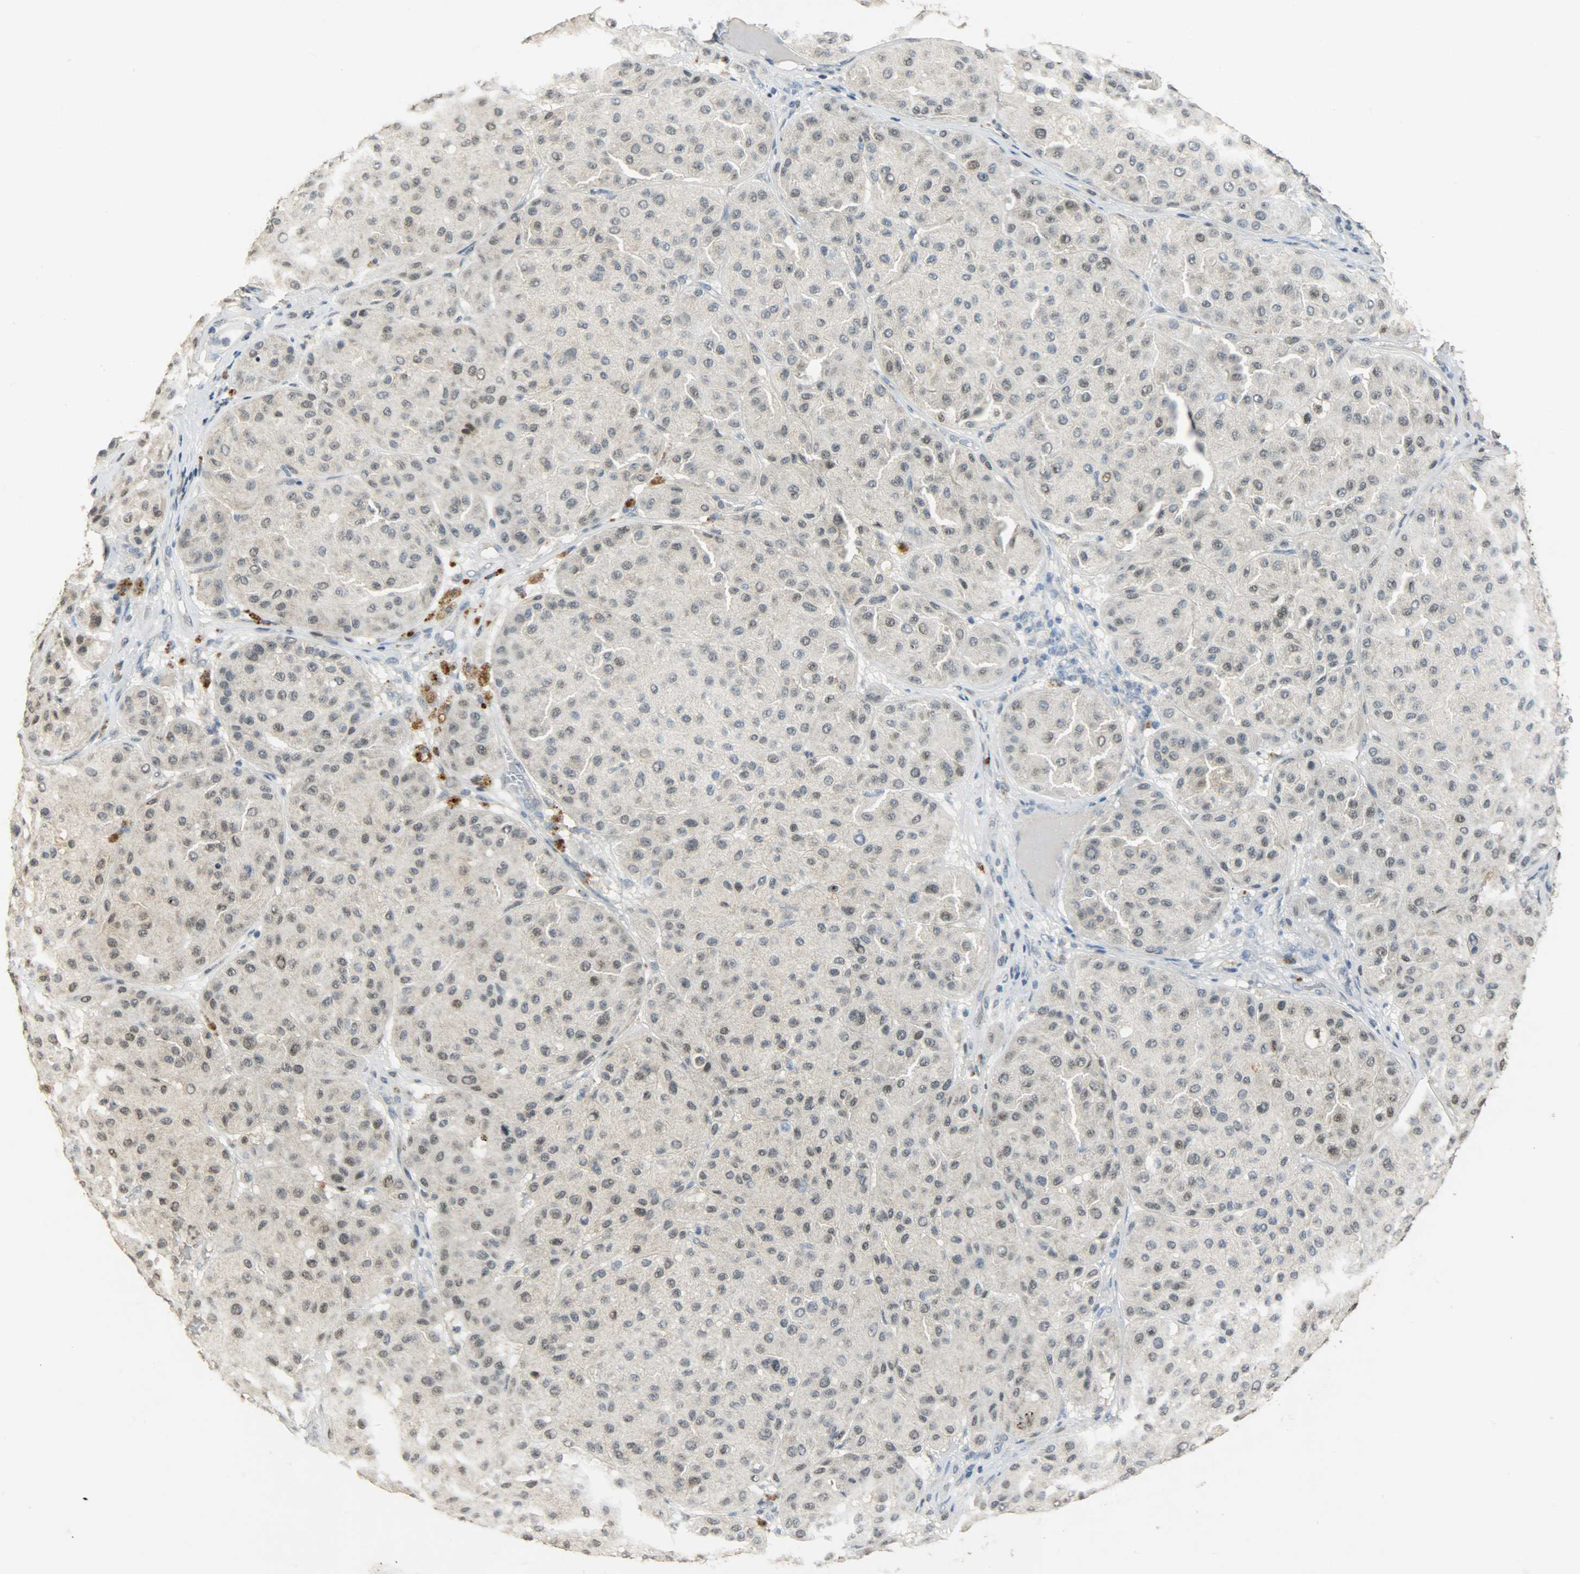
{"staining": {"intensity": "weak", "quantity": "25%-75%", "location": "nuclear"}, "tissue": "melanoma", "cell_type": "Tumor cells", "image_type": "cancer", "snomed": [{"axis": "morphology", "description": "Normal tissue, NOS"}, {"axis": "morphology", "description": "Malignant melanoma, Metastatic site"}, {"axis": "topography", "description": "Skin"}], "caption": "A high-resolution histopathology image shows immunohistochemistry (IHC) staining of malignant melanoma (metastatic site), which reveals weak nuclear positivity in approximately 25%-75% of tumor cells.", "gene": "DNAJB6", "patient": {"sex": "male", "age": 41}}